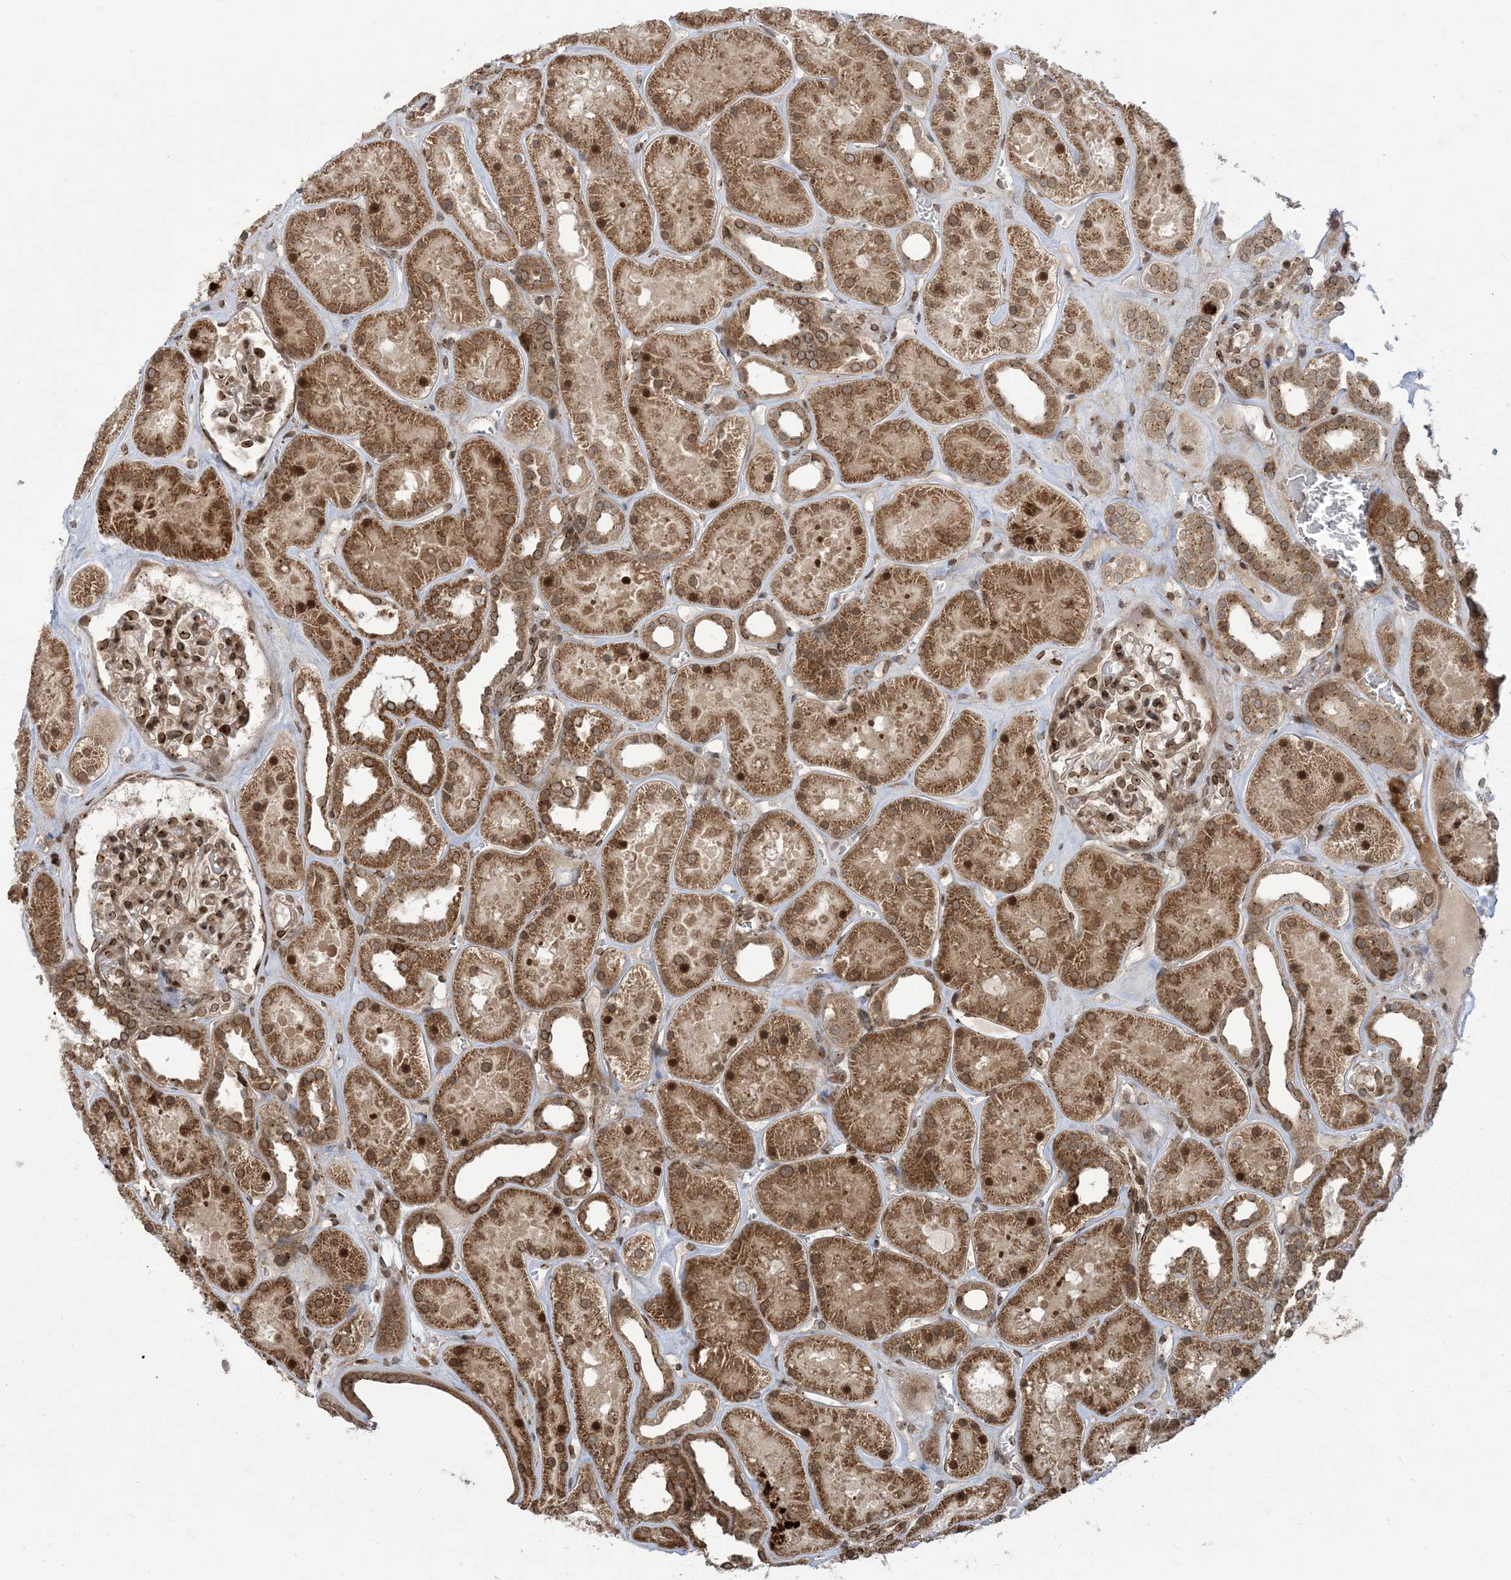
{"staining": {"intensity": "strong", "quantity": "25%-75%", "location": "cytoplasmic/membranous"}, "tissue": "kidney", "cell_type": "Cells in glomeruli", "image_type": "normal", "snomed": [{"axis": "morphology", "description": "Normal tissue, NOS"}, {"axis": "topography", "description": "Kidney"}], "caption": "Brown immunohistochemical staining in unremarkable kidney demonstrates strong cytoplasmic/membranous positivity in about 25%-75% of cells in glomeruli.", "gene": "CASP4", "patient": {"sex": "female", "age": 41}}